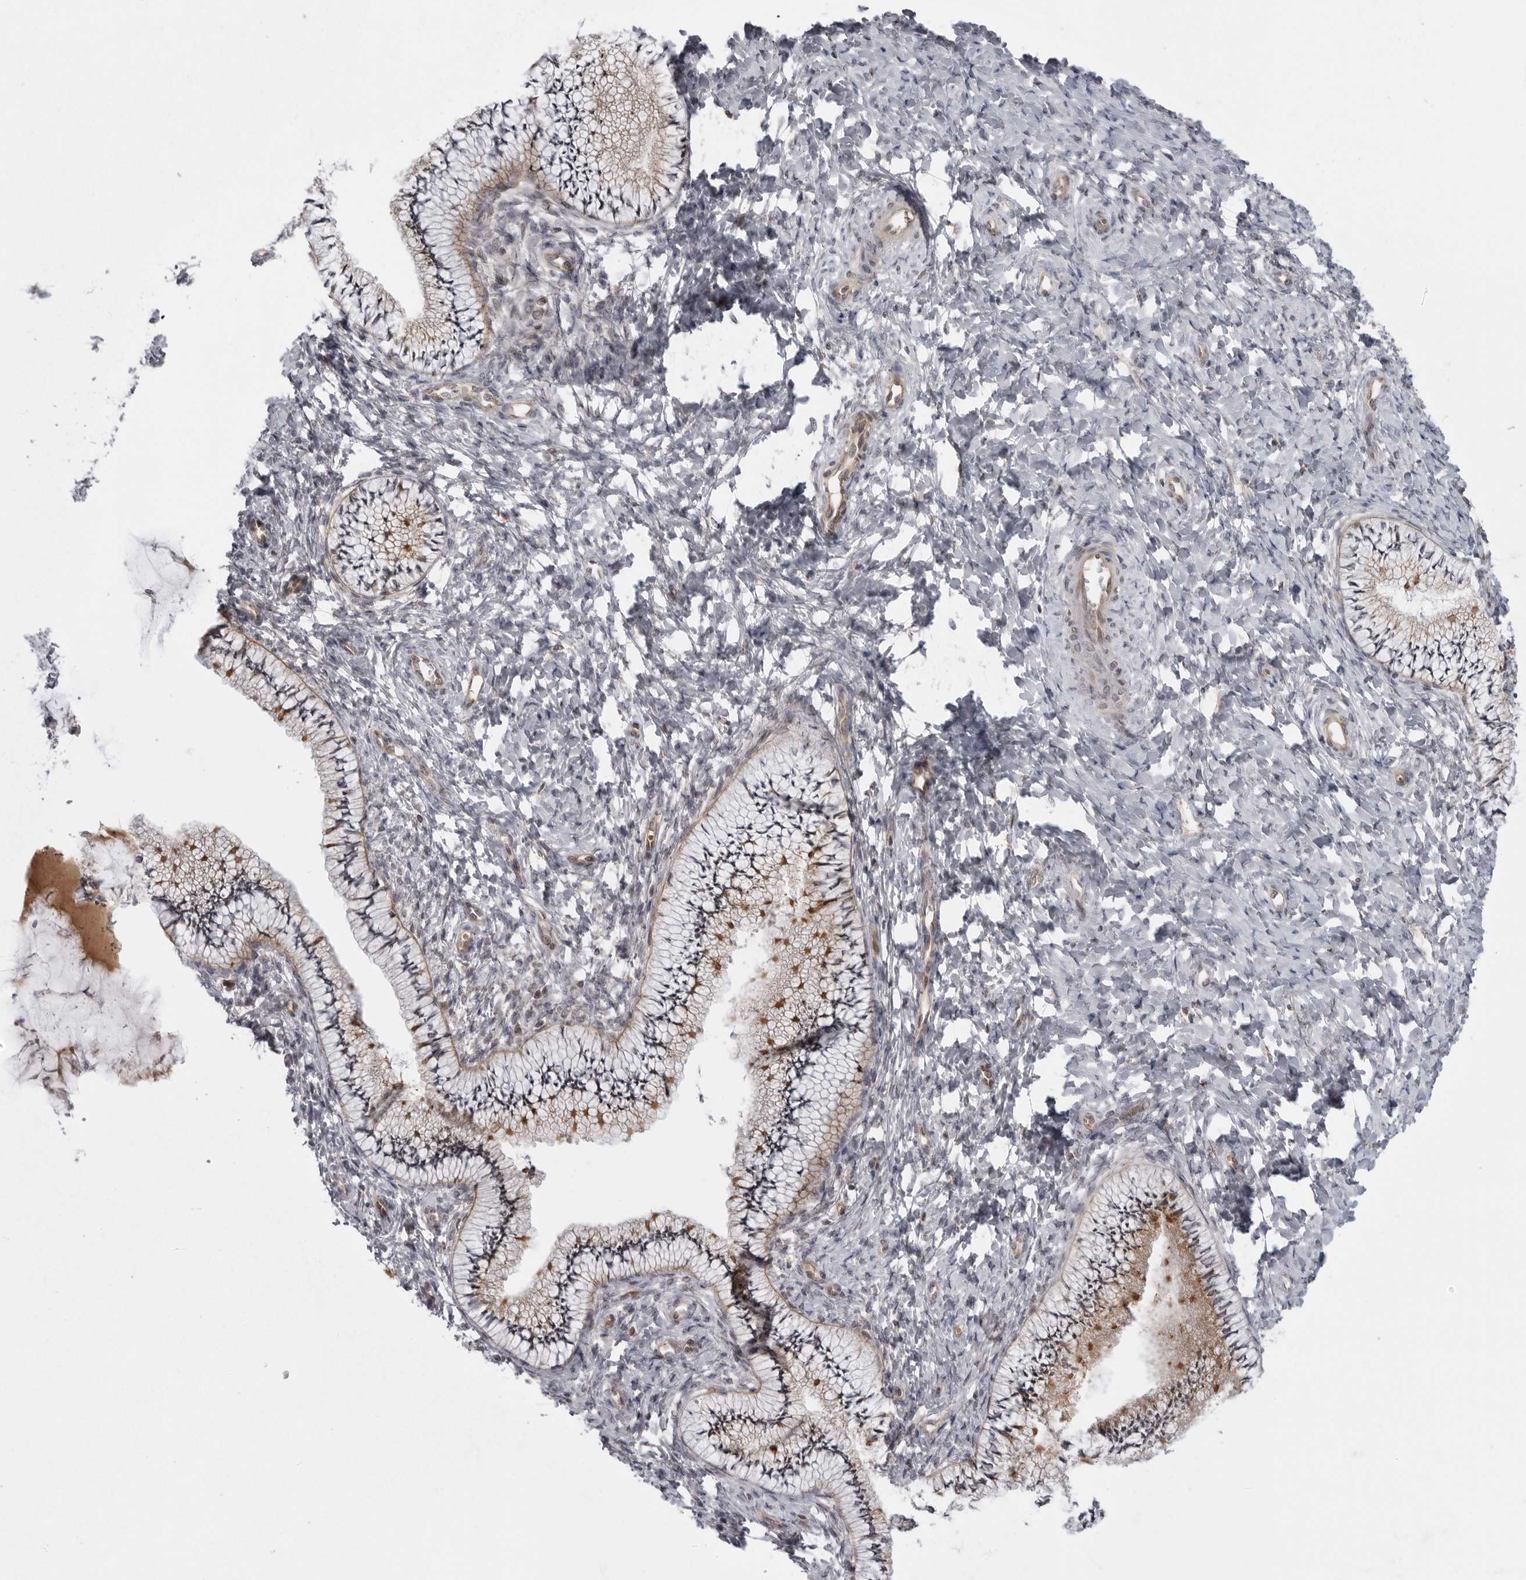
{"staining": {"intensity": "moderate", "quantity": "<25%", "location": "cytoplasmic/membranous"}, "tissue": "cervix", "cell_type": "Glandular cells", "image_type": "normal", "snomed": [{"axis": "morphology", "description": "Normal tissue, NOS"}, {"axis": "topography", "description": "Cervix"}], "caption": "Human cervix stained for a protein (brown) demonstrates moderate cytoplasmic/membranous positive expression in about <25% of glandular cells.", "gene": "LRRC45", "patient": {"sex": "female", "age": 36}}